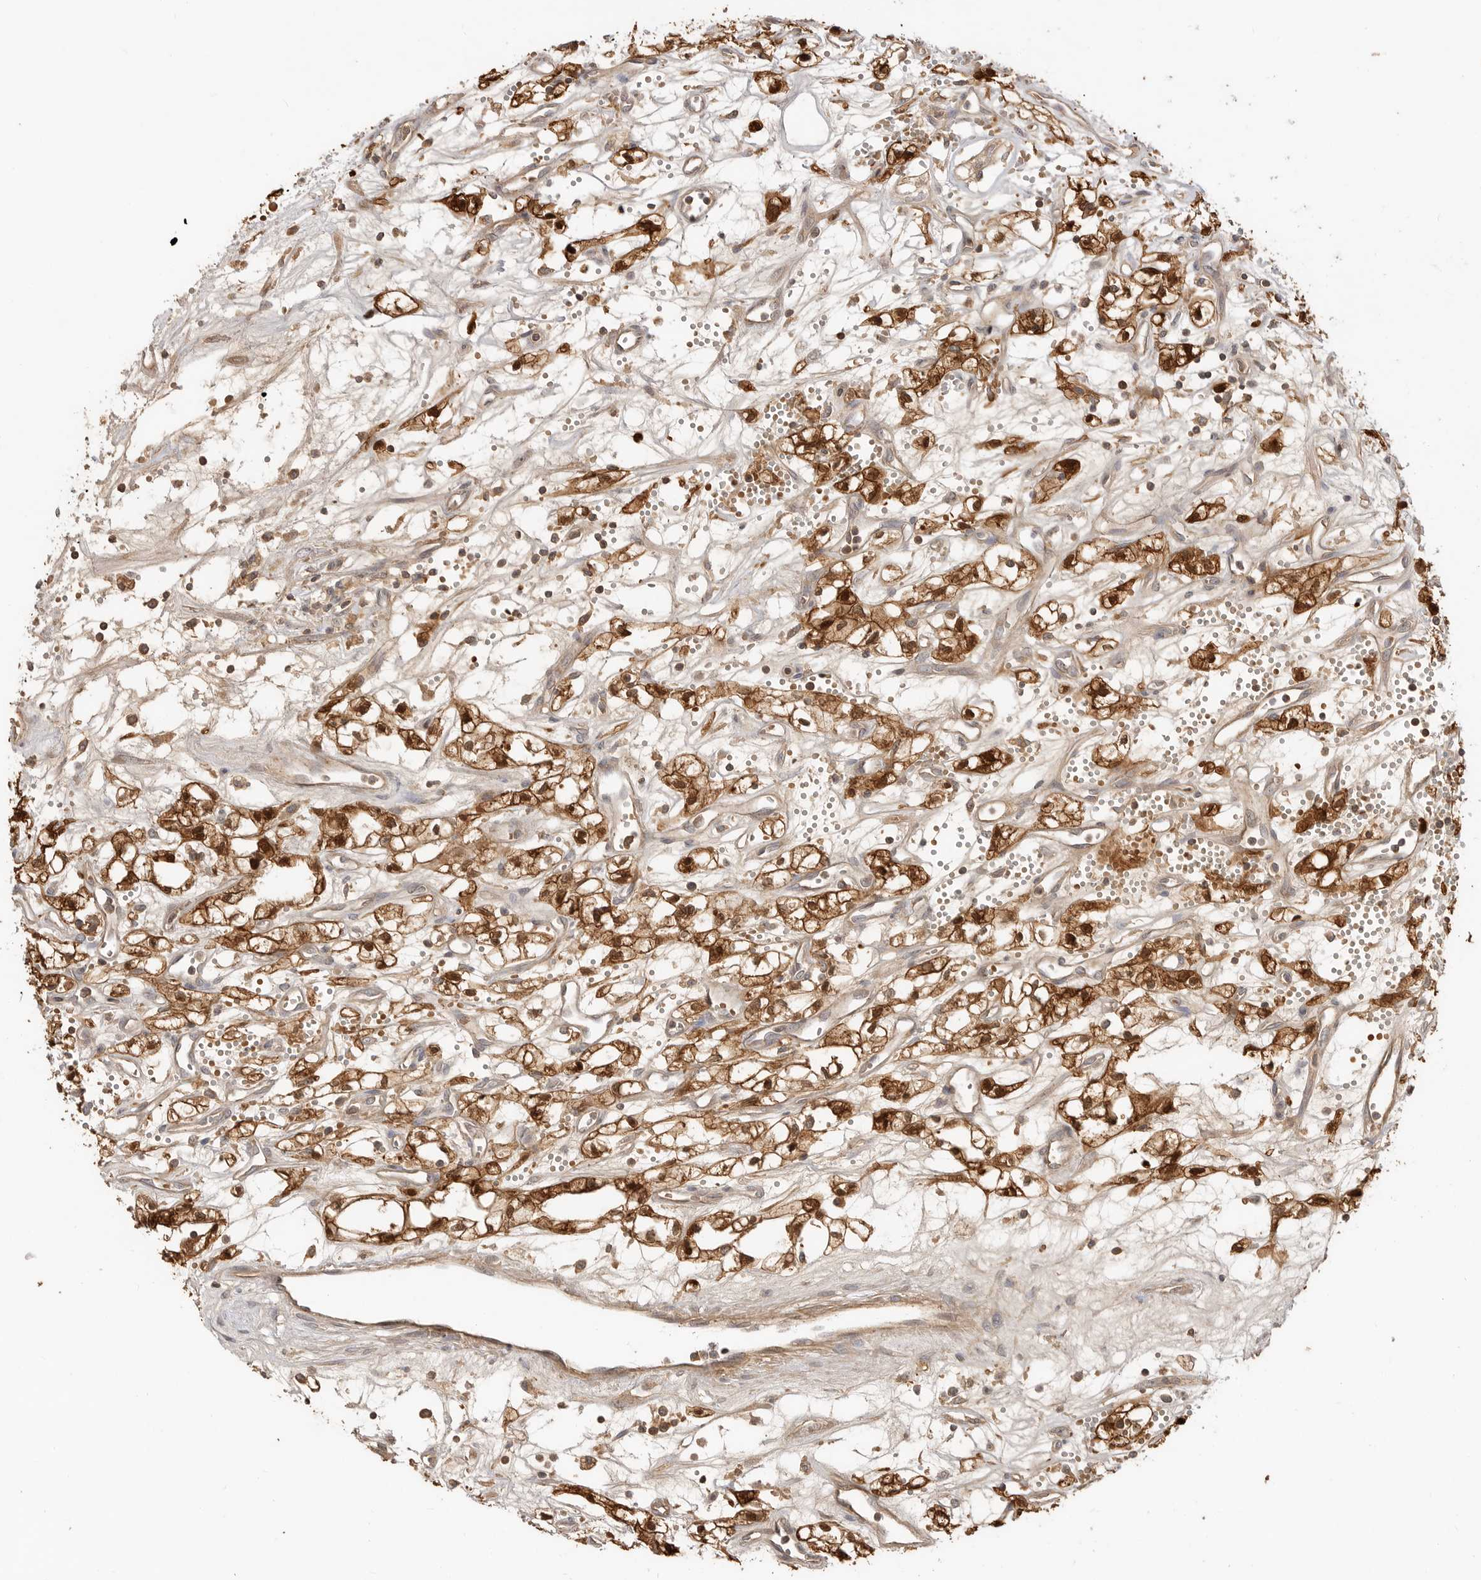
{"staining": {"intensity": "strong", "quantity": ">75%", "location": "cytoplasmic/membranous,nuclear"}, "tissue": "renal cancer", "cell_type": "Tumor cells", "image_type": "cancer", "snomed": [{"axis": "morphology", "description": "Adenocarcinoma, NOS"}, {"axis": "topography", "description": "Kidney"}], "caption": "Renal cancer (adenocarcinoma) stained for a protein reveals strong cytoplasmic/membranous and nuclear positivity in tumor cells.", "gene": "CLDN12", "patient": {"sex": "male", "age": 59}}